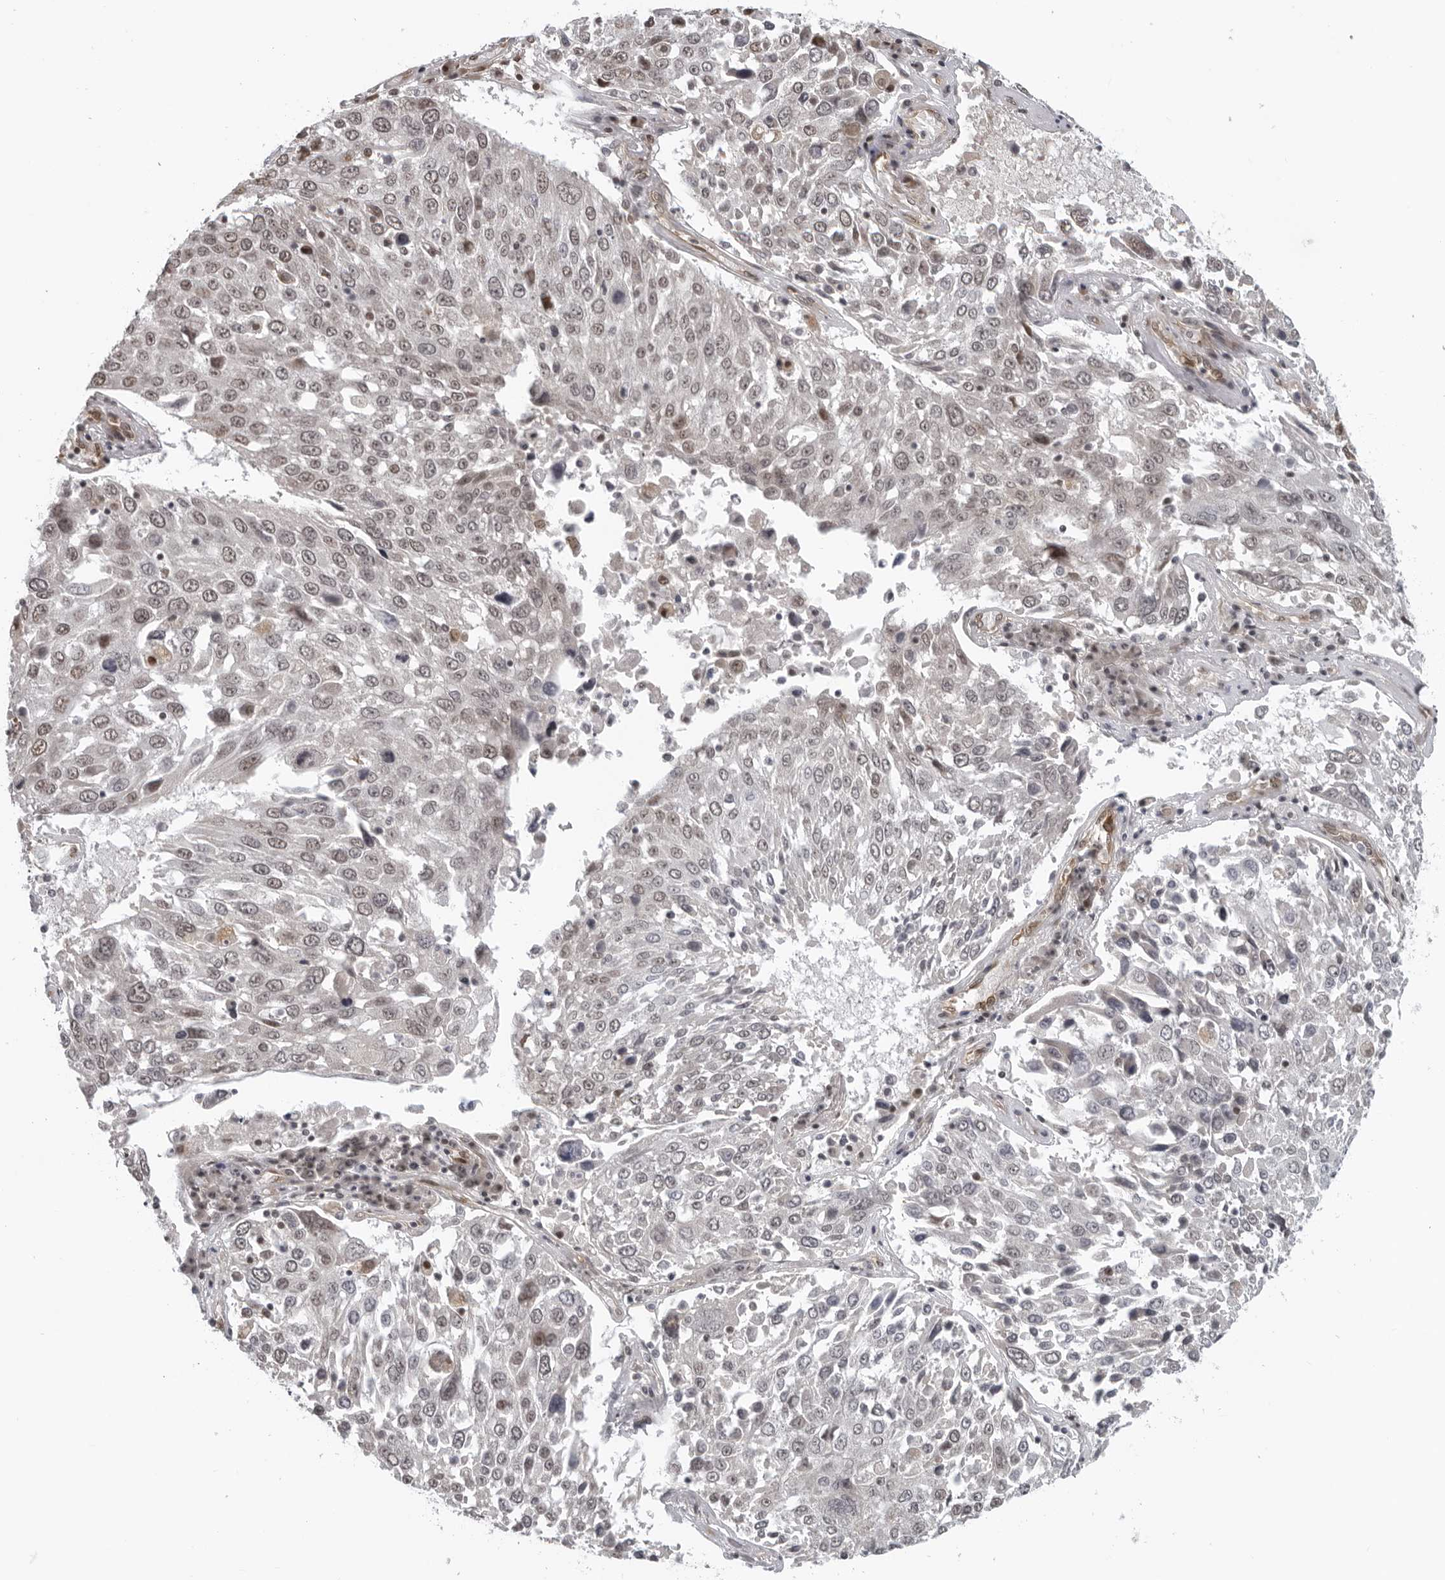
{"staining": {"intensity": "weak", "quantity": "25%-75%", "location": "nuclear"}, "tissue": "lung cancer", "cell_type": "Tumor cells", "image_type": "cancer", "snomed": [{"axis": "morphology", "description": "Squamous cell carcinoma, NOS"}, {"axis": "topography", "description": "Lung"}], "caption": "Lung cancer (squamous cell carcinoma) stained with a brown dye exhibits weak nuclear positive positivity in approximately 25%-75% of tumor cells.", "gene": "MAF", "patient": {"sex": "male", "age": 65}}